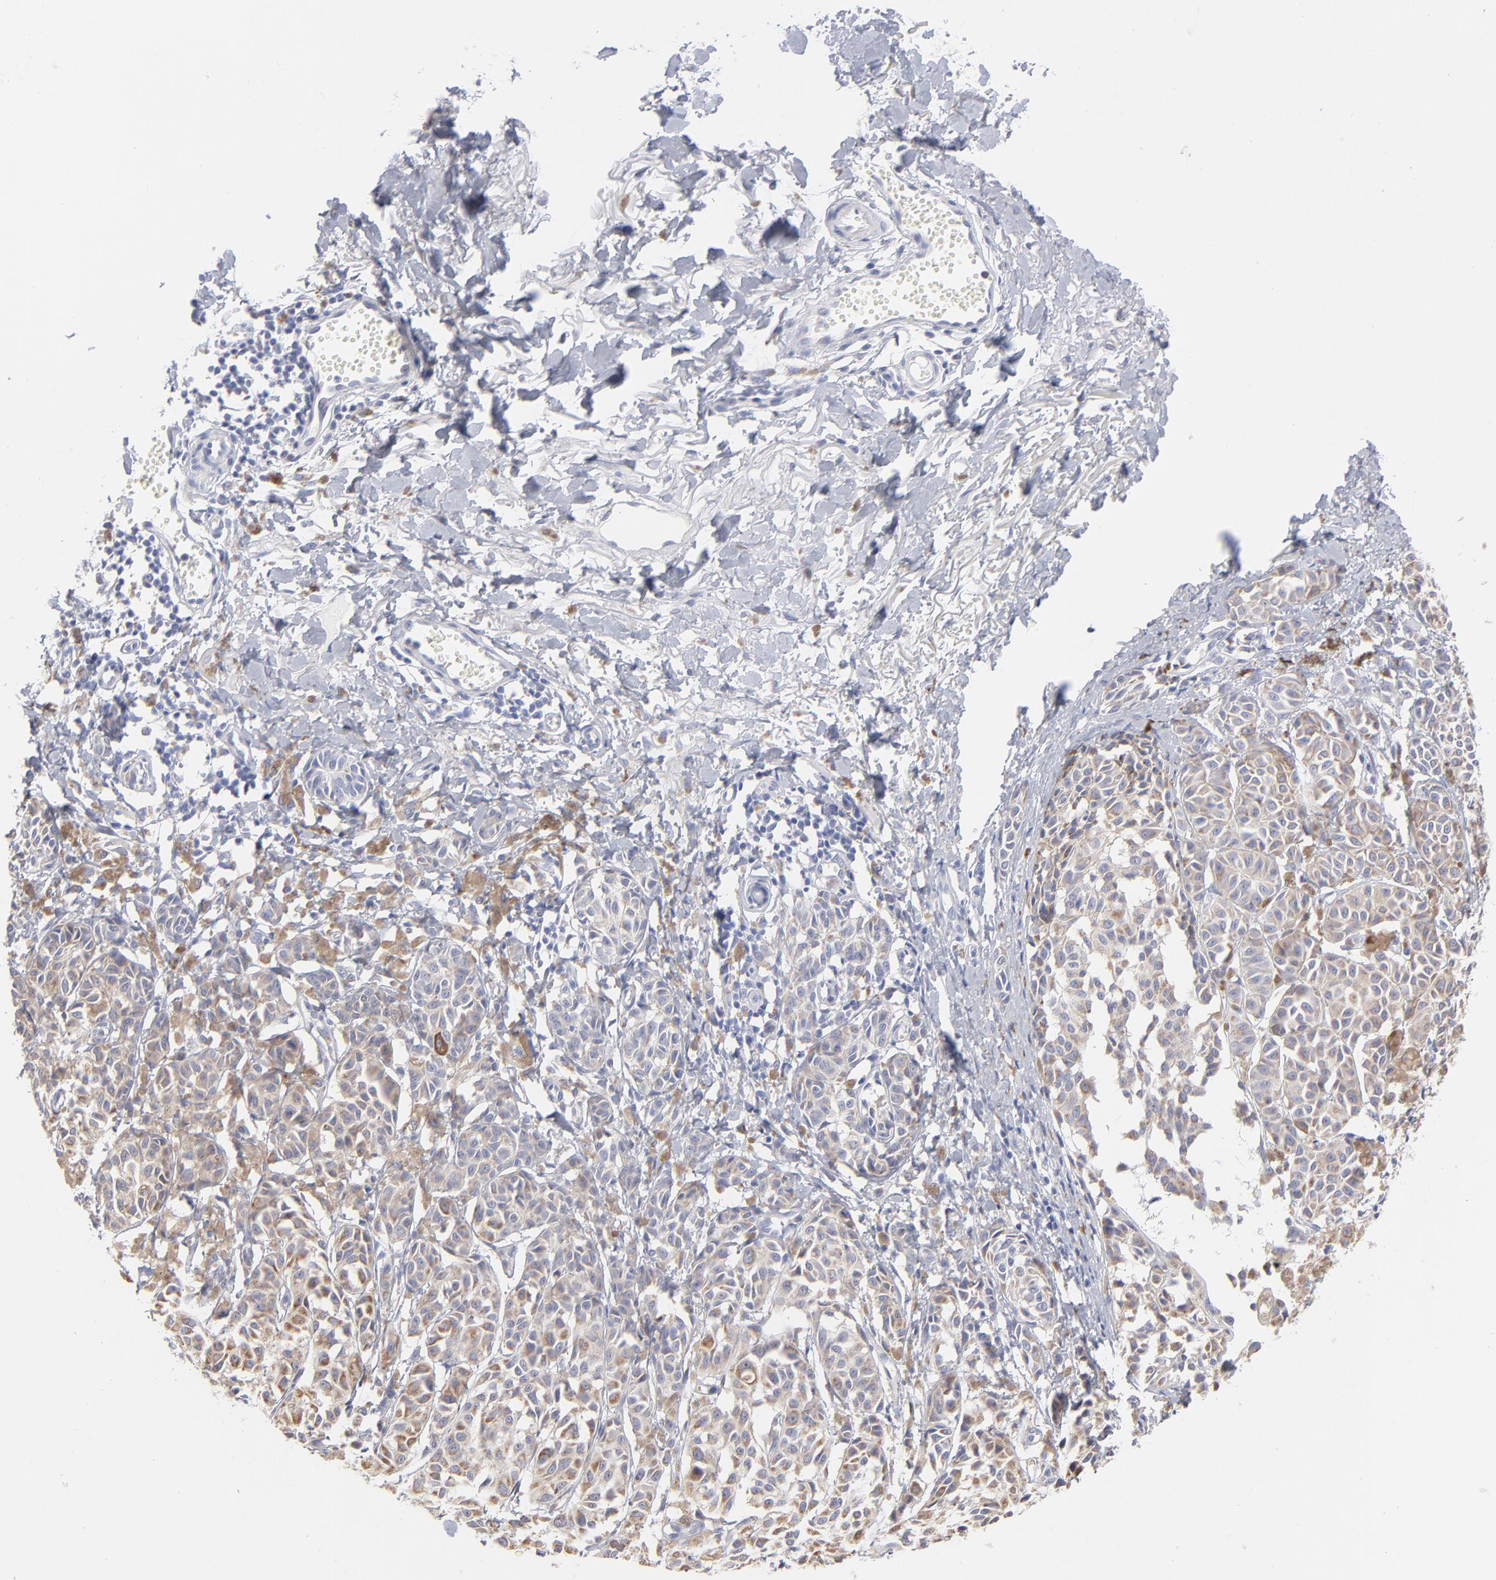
{"staining": {"intensity": "moderate", "quantity": ">75%", "location": "cytoplasmic/membranous"}, "tissue": "melanoma", "cell_type": "Tumor cells", "image_type": "cancer", "snomed": [{"axis": "morphology", "description": "Malignant melanoma, NOS"}, {"axis": "topography", "description": "Skin"}], "caption": "The photomicrograph shows immunohistochemical staining of malignant melanoma. There is moderate cytoplasmic/membranous positivity is present in about >75% of tumor cells. (DAB IHC with brightfield microscopy, high magnification).", "gene": "TST", "patient": {"sex": "male", "age": 76}}